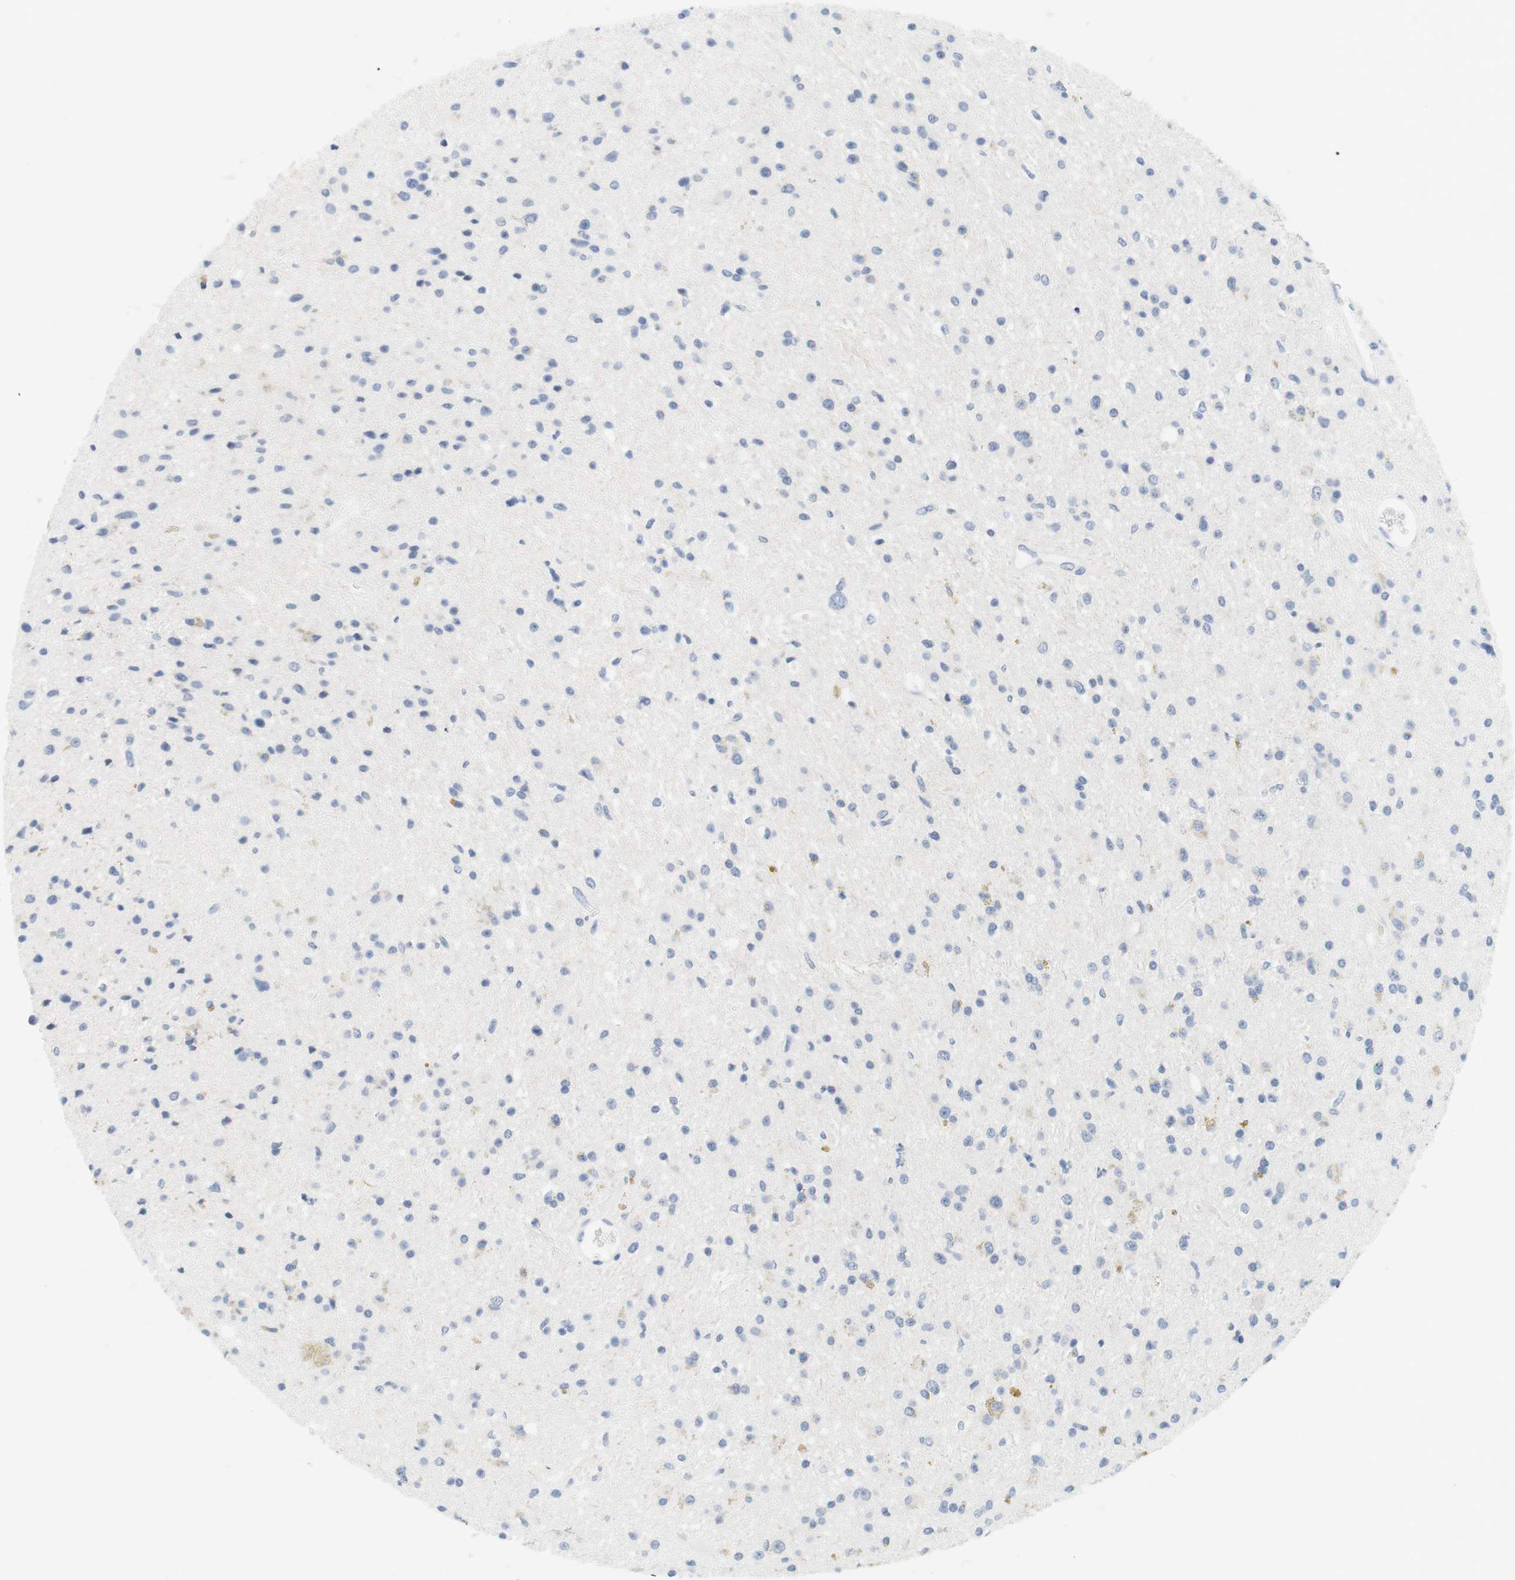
{"staining": {"intensity": "negative", "quantity": "none", "location": "none"}, "tissue": "glioma", "cell_type": "Tumor cells", "image_type": "cancer", "snomed": [{"axis": "morphology", "description": "Glioma, malignant, High grade"}, {"axis": "topography", "description": "Brain"}], "caption": "An immunohistochemistry (IHC) photomicrograph of glioma is shown. There is no staining in tumor cells of glioma. (Stains: DAB (3,3'-diaminobenzidine) IHC with hematoxylin counter stain, Microscopy: brightfield microscopy at high magnification).", "gene": "OPRM1", "patient": {"sex": "male", "age": 33}}